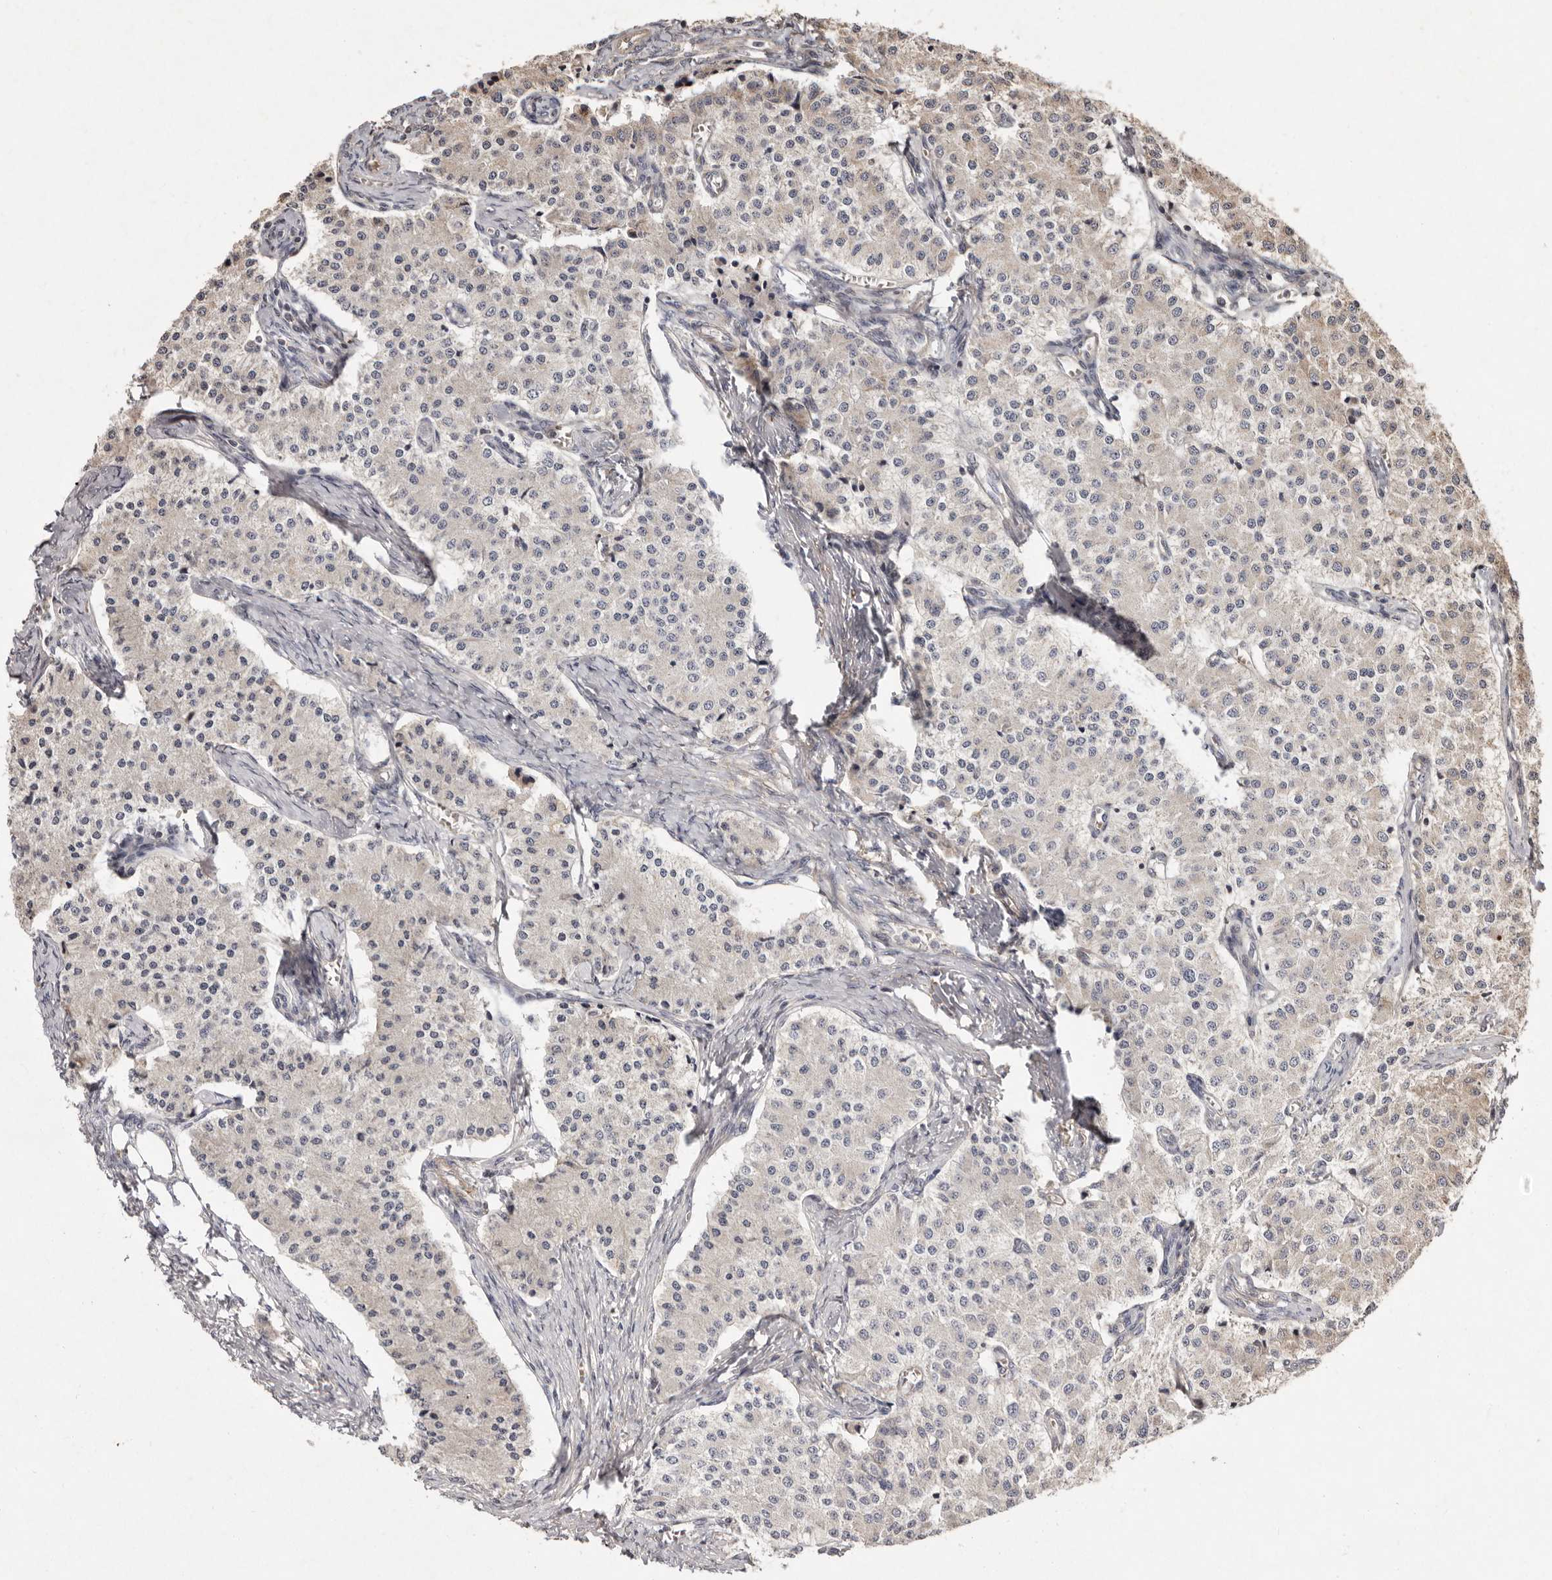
{"staining": {"intensity": "negative", "quantity": "none", "location": "none"}, "tissue": "carcinoid", "cell_type": "Tumor cells", "image_type": "cancer", "snomed": [{"axis": "morphology", "description": "Carcinoid, malignant, NOS"}, {"axis": "topography", "description": "Colon"}], "caption": "This is an IHC image of malignant carcinoid. There is no positivity in tumor cells.", "gene": "SEMA3A", "patient": {"sex": "female", "age": 52}}